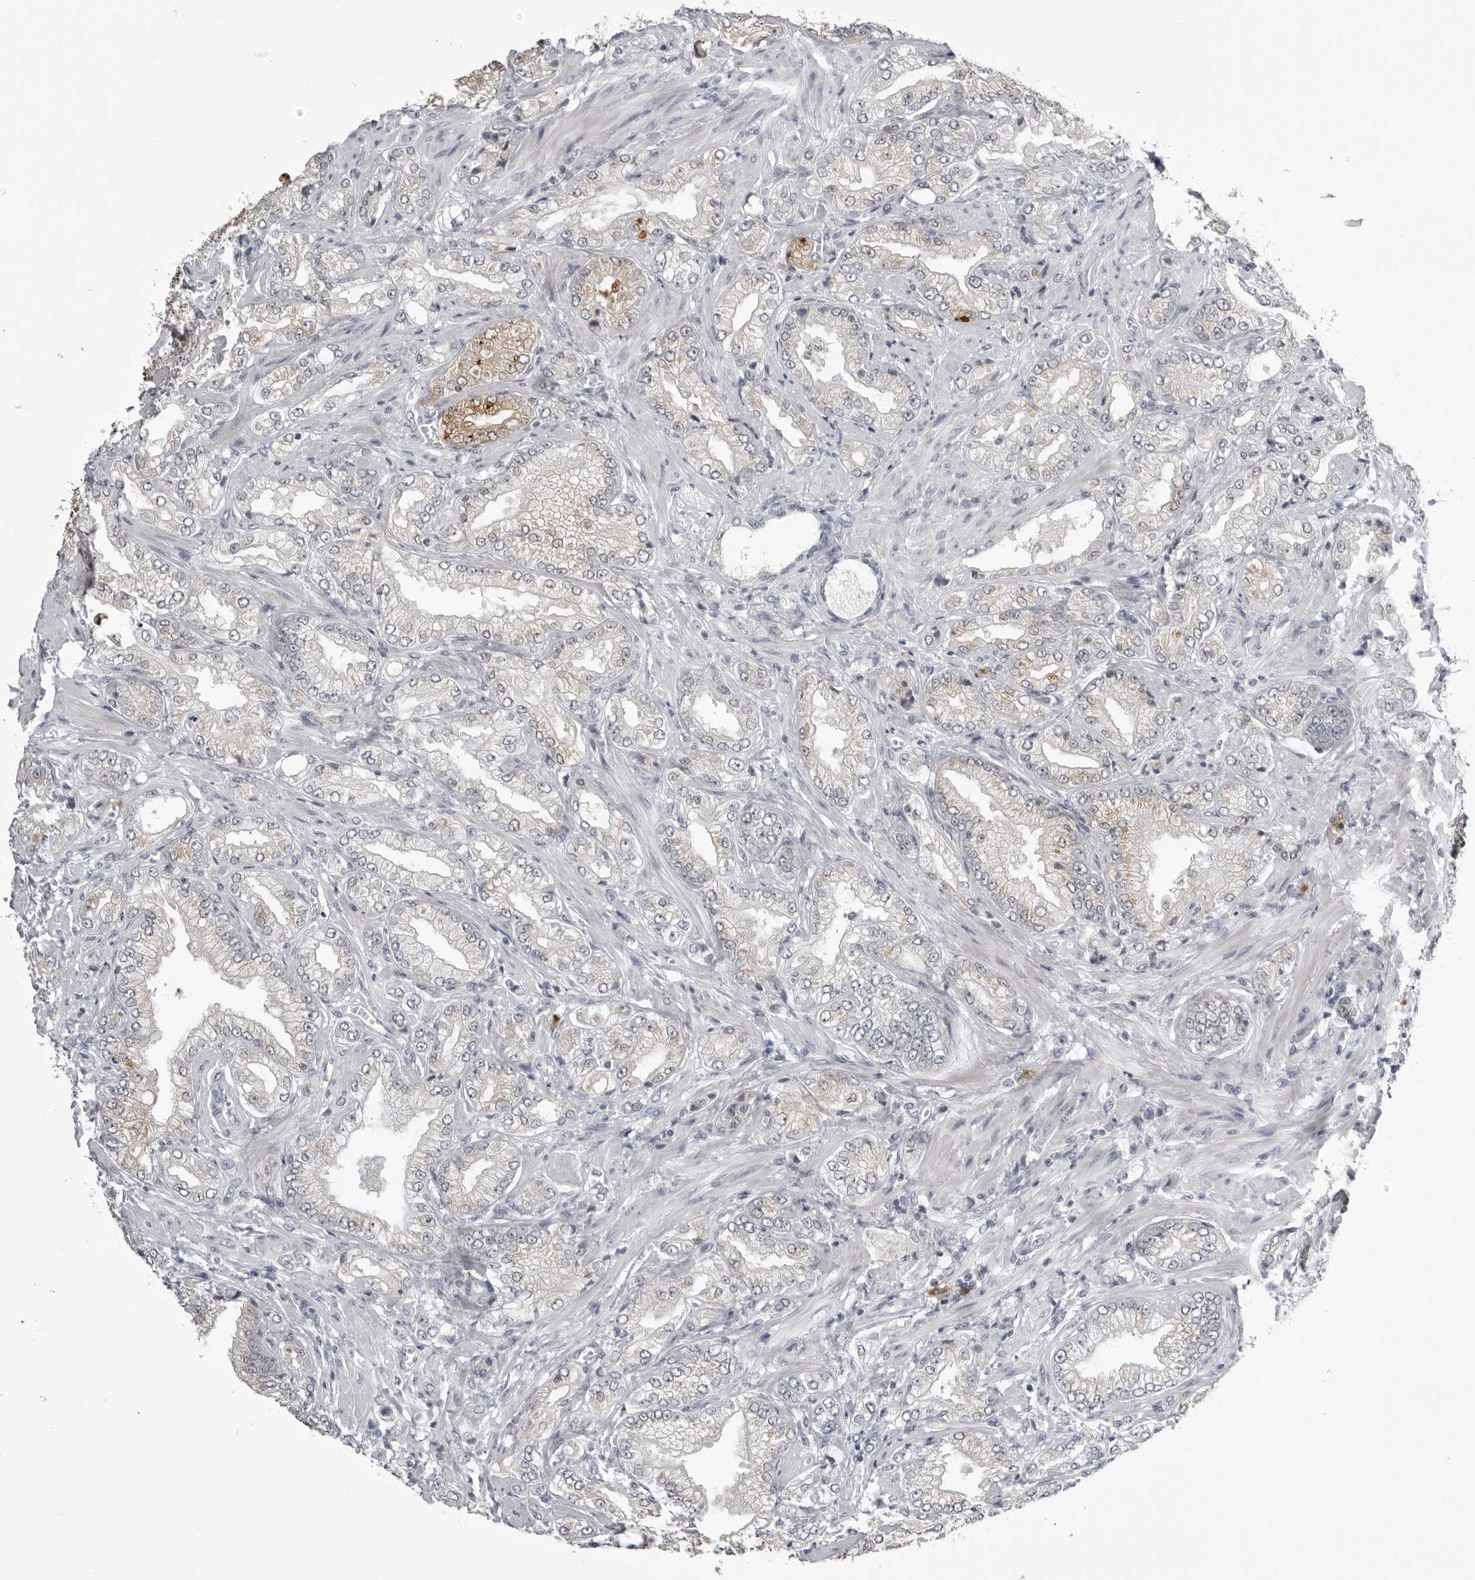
{"staining": {"intensity": "moderate", "quantity": "<25%", "location": "cytoplasmic/membranous"}, "tissue": "prostate cancer", "cell_type": "Tumor cells", "image_type": "cancer", "snomed": [{"axis": "morphology", "description": "Adenocarcinoma, Low grade"}, {"axis": "topography", "description": "Prostate"}], "caption": "Brown immunohistochemical staining in human prostate low-grade adenocarcinoma reveals moderate cytoplasmic/membranous staining in approximately <25% of tumor cells. (Brightfield microscopy of DAB IHC at high magnification).", "gene": "RTCA", "patient": {"sex": "male", "age": 62}}